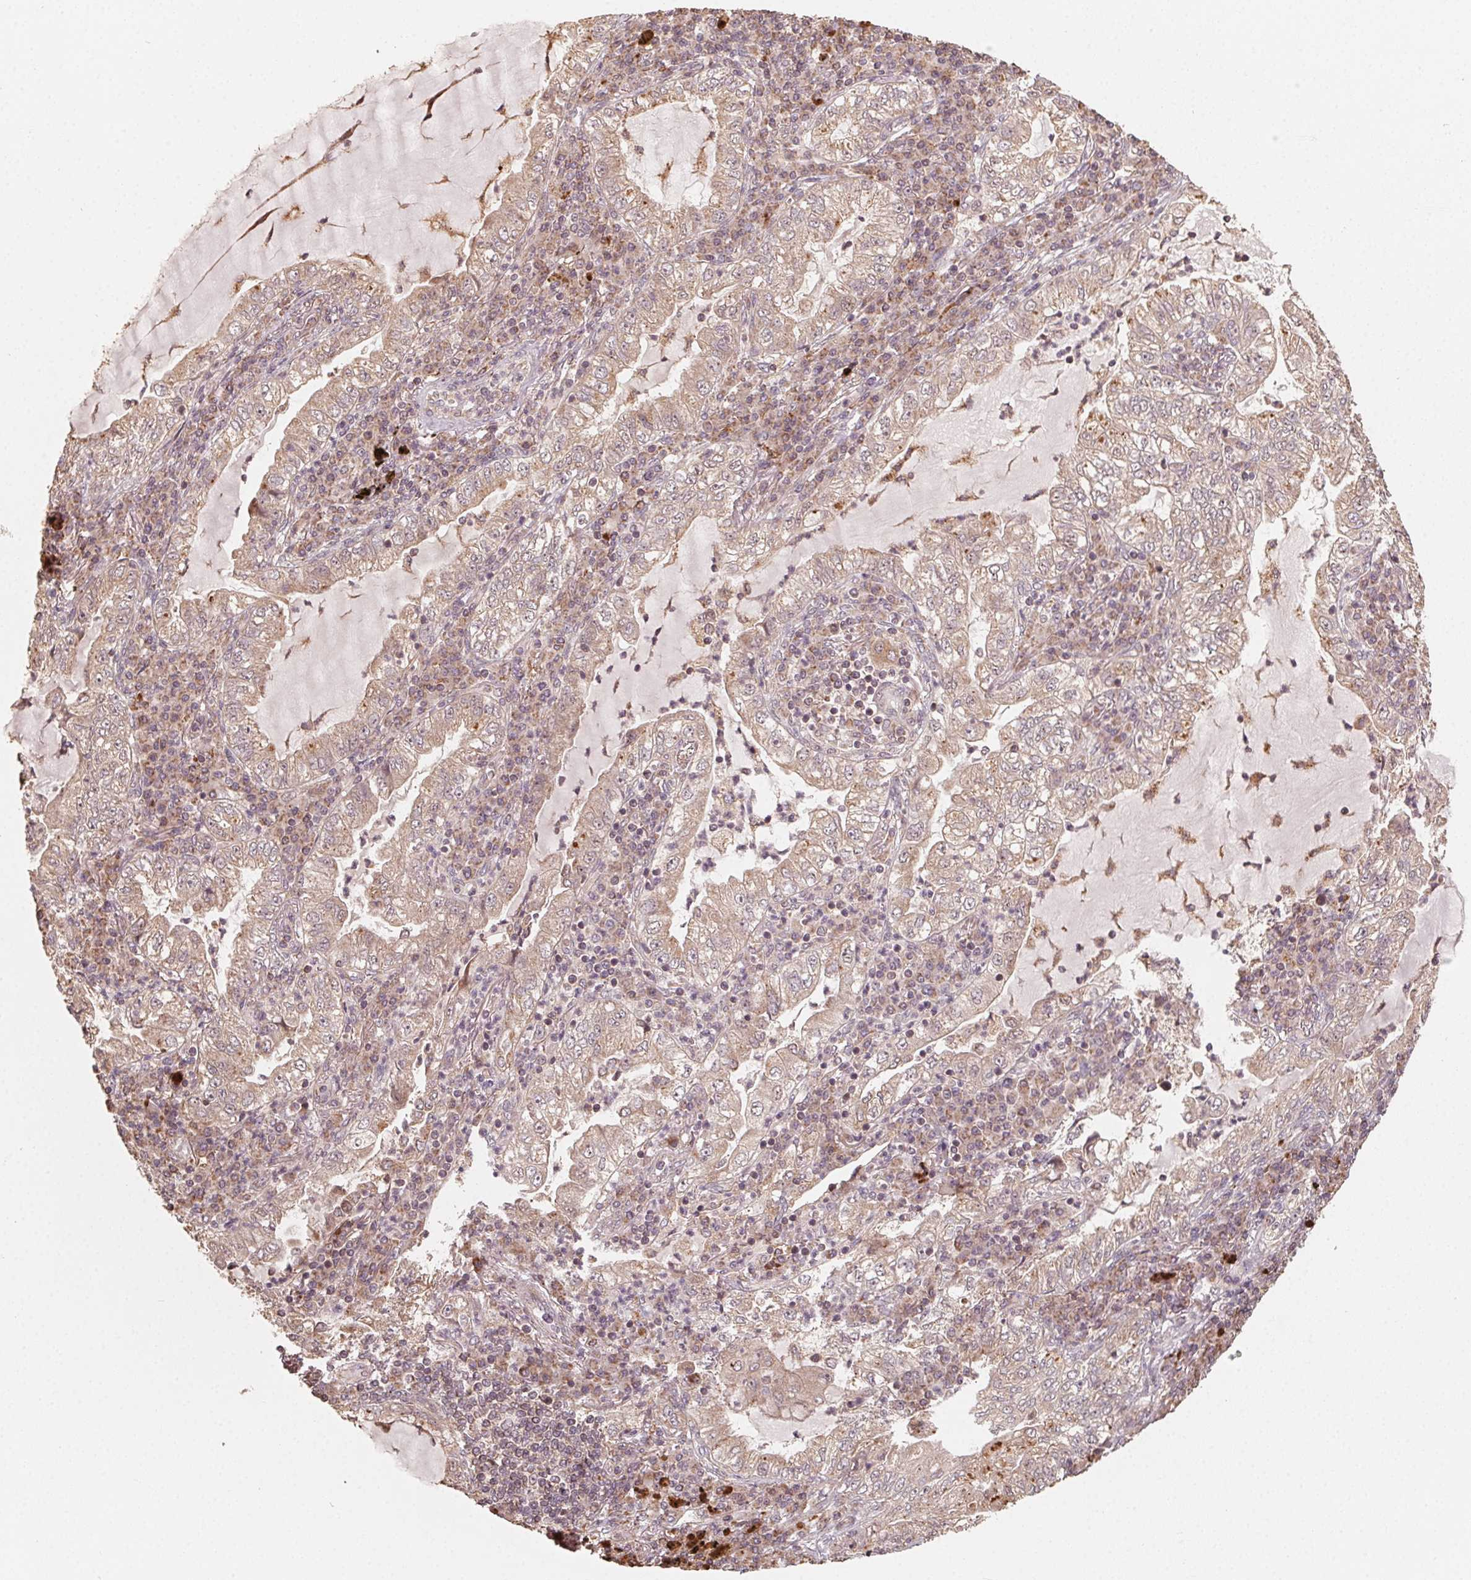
{"staining": {"intensity": "weak", "quantity": ">75%", "location": "cytoplasmic/membranous"}, "tissue": "lung cancer", "cell_type": "Tumor cells", "image_type": "cancer", "snomed": [{"axis": "morphology", "description": "Adenocarcinoma, NOS"}, {"axis": "topography", "description": "Lung"}], "caption": "Immunohistochemistry of adenocarcinoma (lung) displays low levels of weak cytoplasmic/membranous positivity in about >75% of tumor cells.", "gene": "WBP2", "patient": {"sex": "female", "age": 73}}